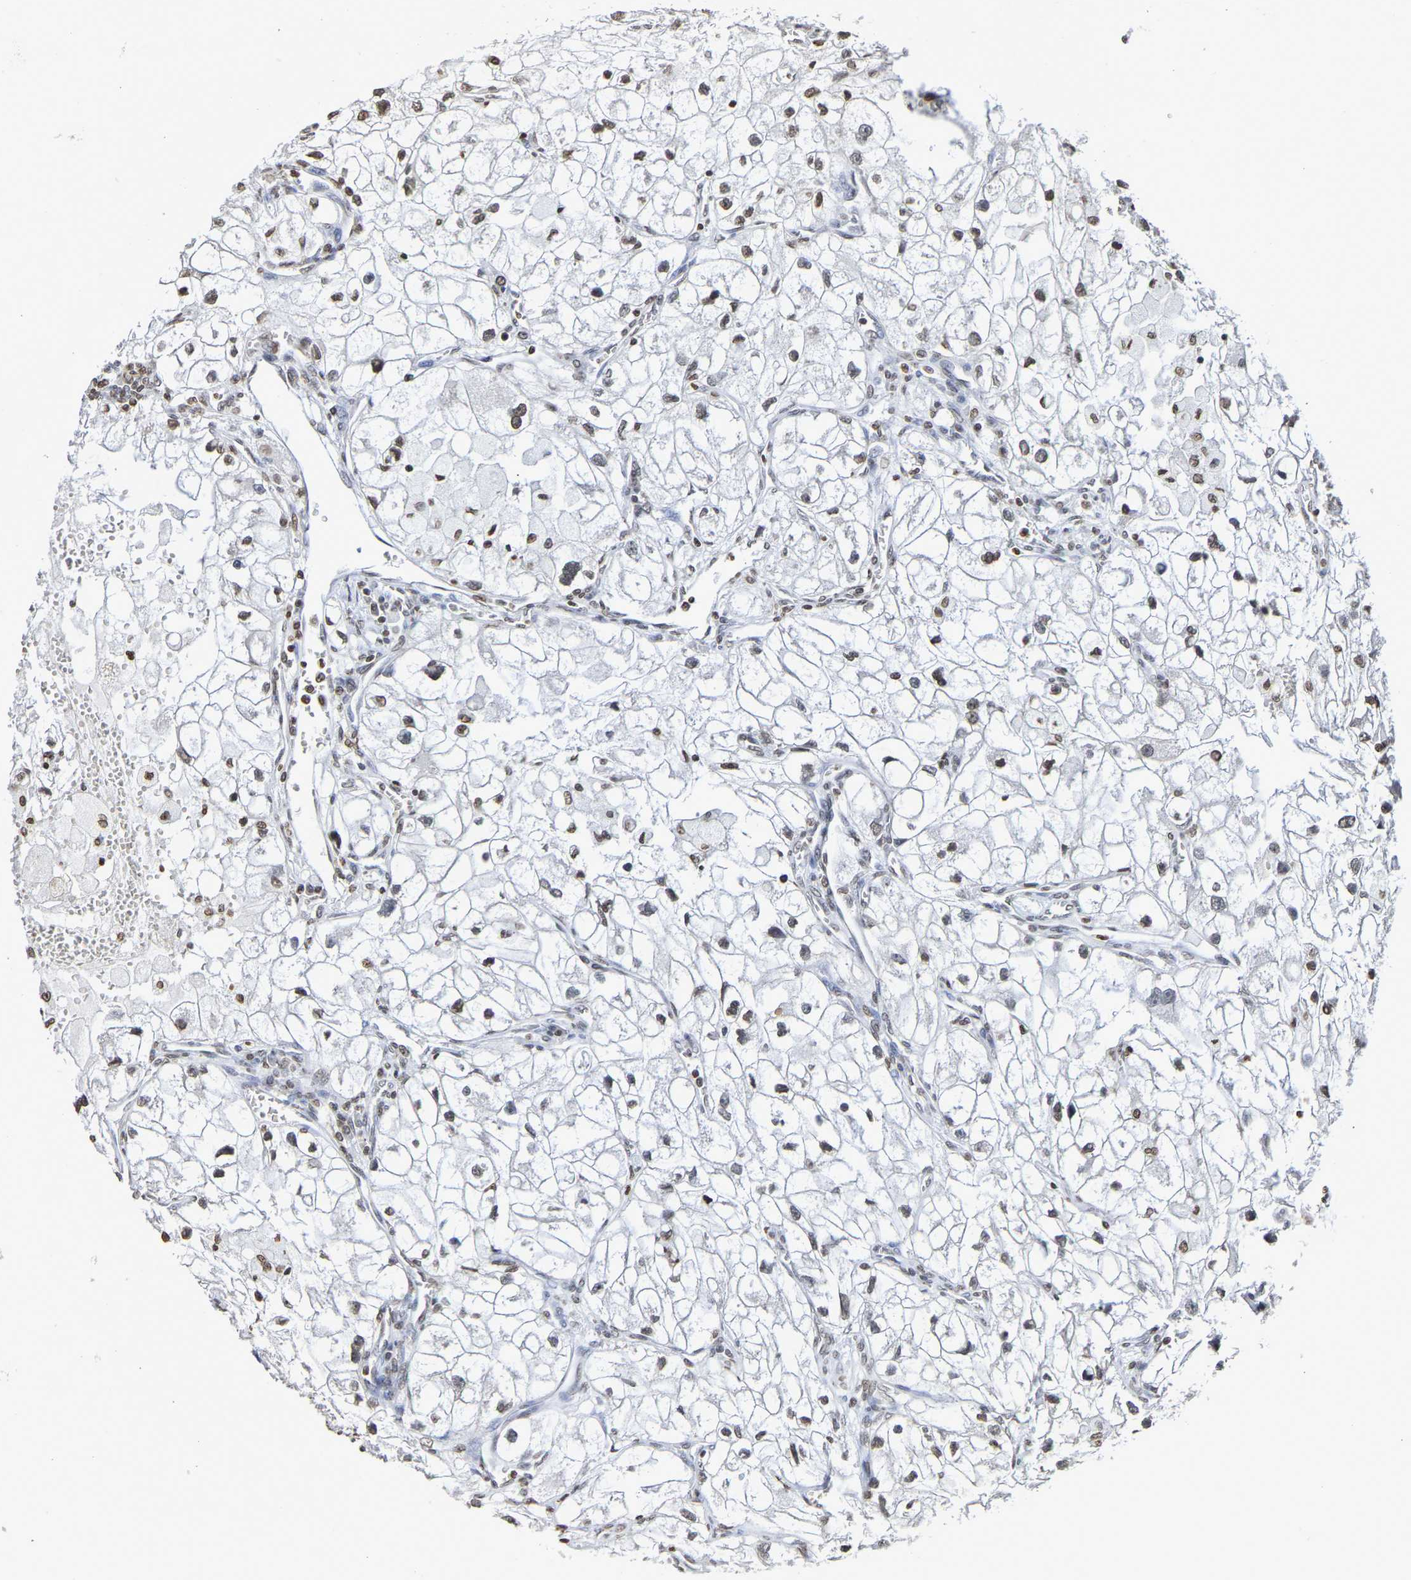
{"staining": {"intensity": "moderate", "quantity": ">75%", "location": "nuclear"}, "tissue": "renal cancer", "cell_type": "Tumor cells", "image_type": "cancer", "snomed": [{"axis": "morphology", "description": "Adenocarcinoma, NOS"}, {"axis": "topography", "description": "Kidney"}], "caption": "Protein expression analysis of adenocarcinoma (renal) reveals moderate nuclear positivity in about >75% of tumor cells.", "gene": "ATF4", "patient": {"sex": "female", "age": 70}}